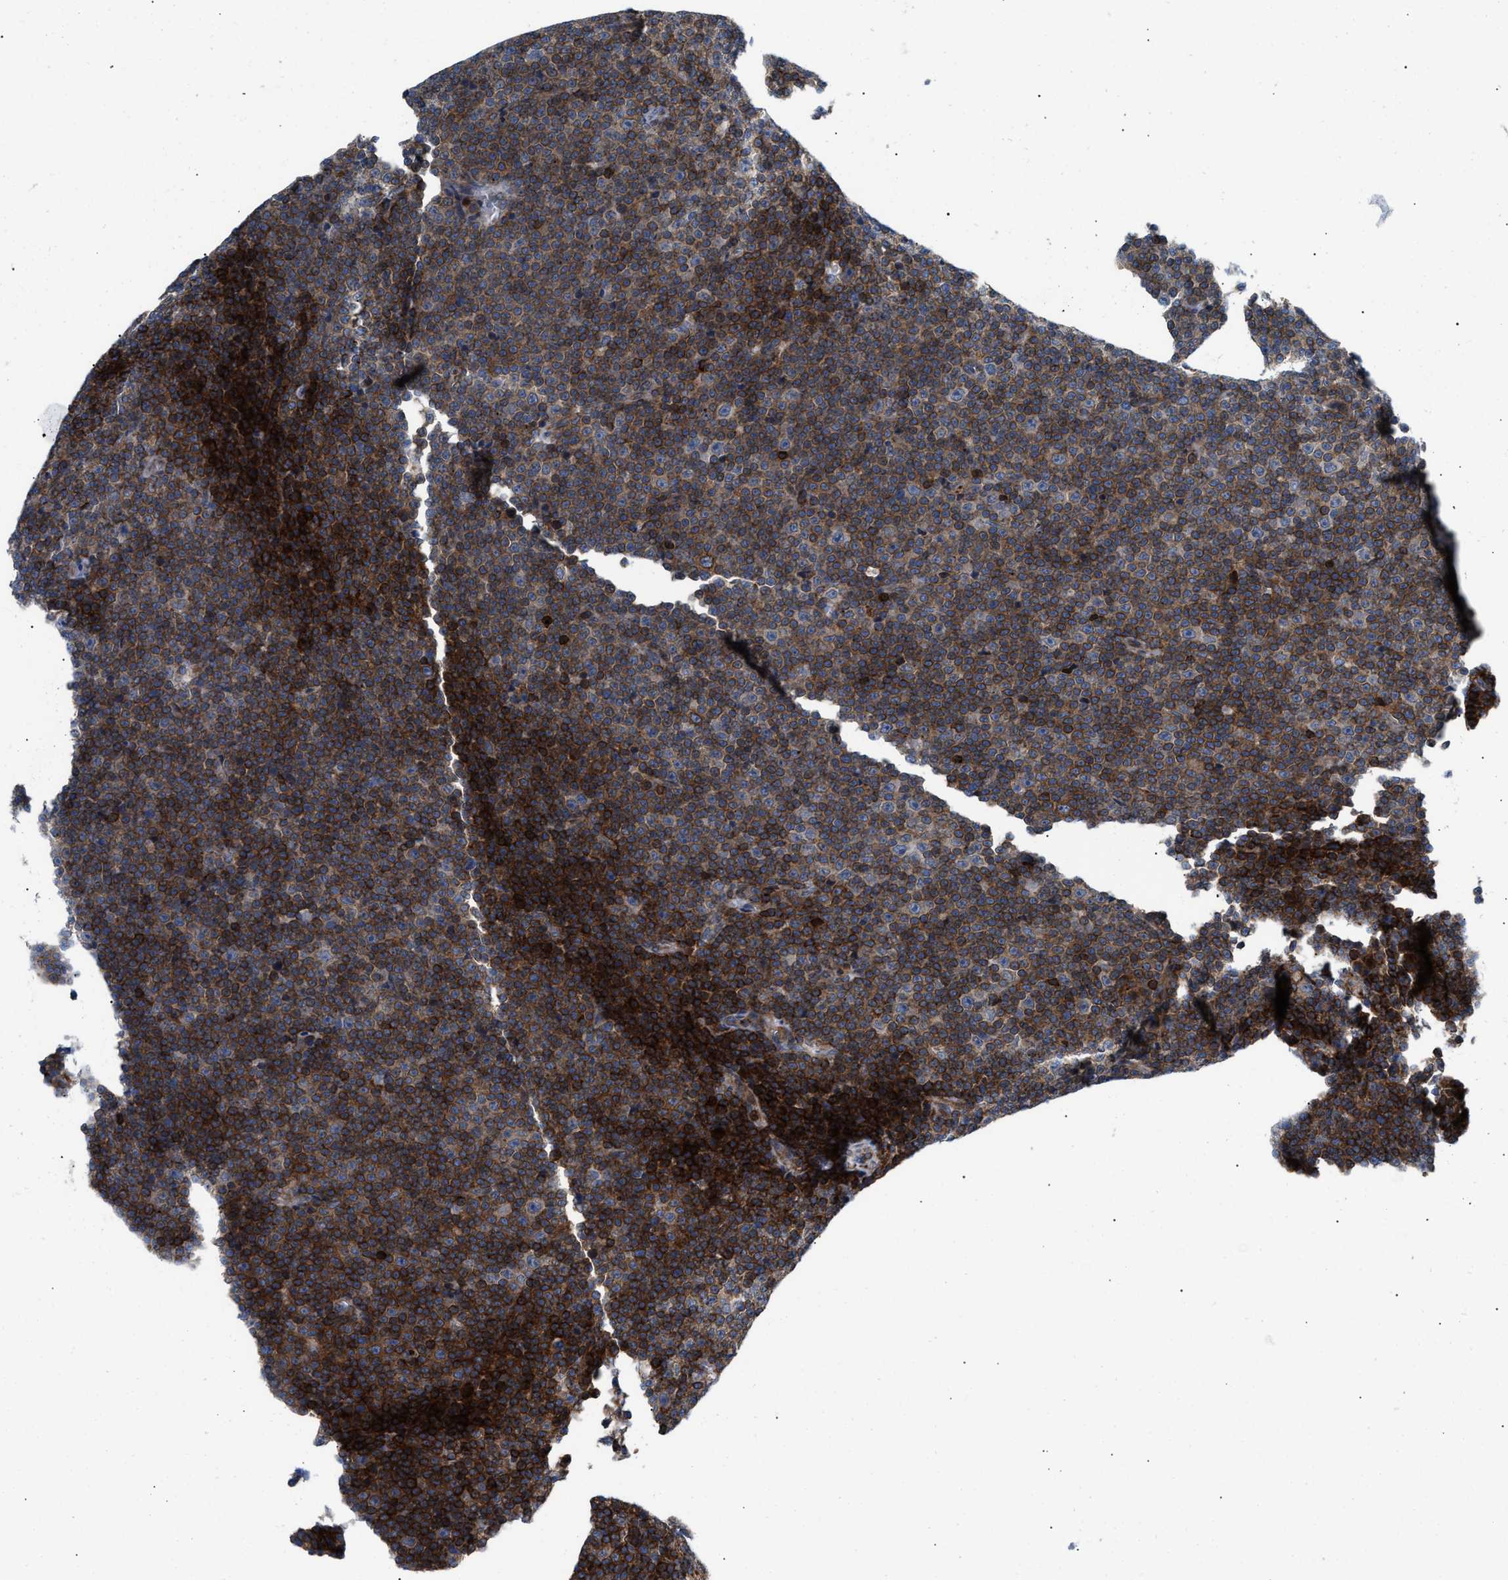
{"staining": {"intensity": "strong", "quantity": ">75%", "location": "cytoplasmic/membranous"}, "tissue": "lymphoma", "cell_type": "Tumor cells", "image_type": "cancer", "snomed": [{"axis": "morphology", "description": "Malignant lymphoma, non-Hodgkin's type, Low grade"}, {"axis": "topography", "description": "Lymph node"}], "caption": "An immunohistochemistry (IHC) micrograph of neoplastic tissue is shown. Protein staining in brown labels strong cytoplasmic/membranous positivity in lymphoma within tumor cells. (DAB = brown stain, brightfield microscopy at high magnification).", "gene": "ATP9A", "patient": {"sex": "female", "age": 67}}